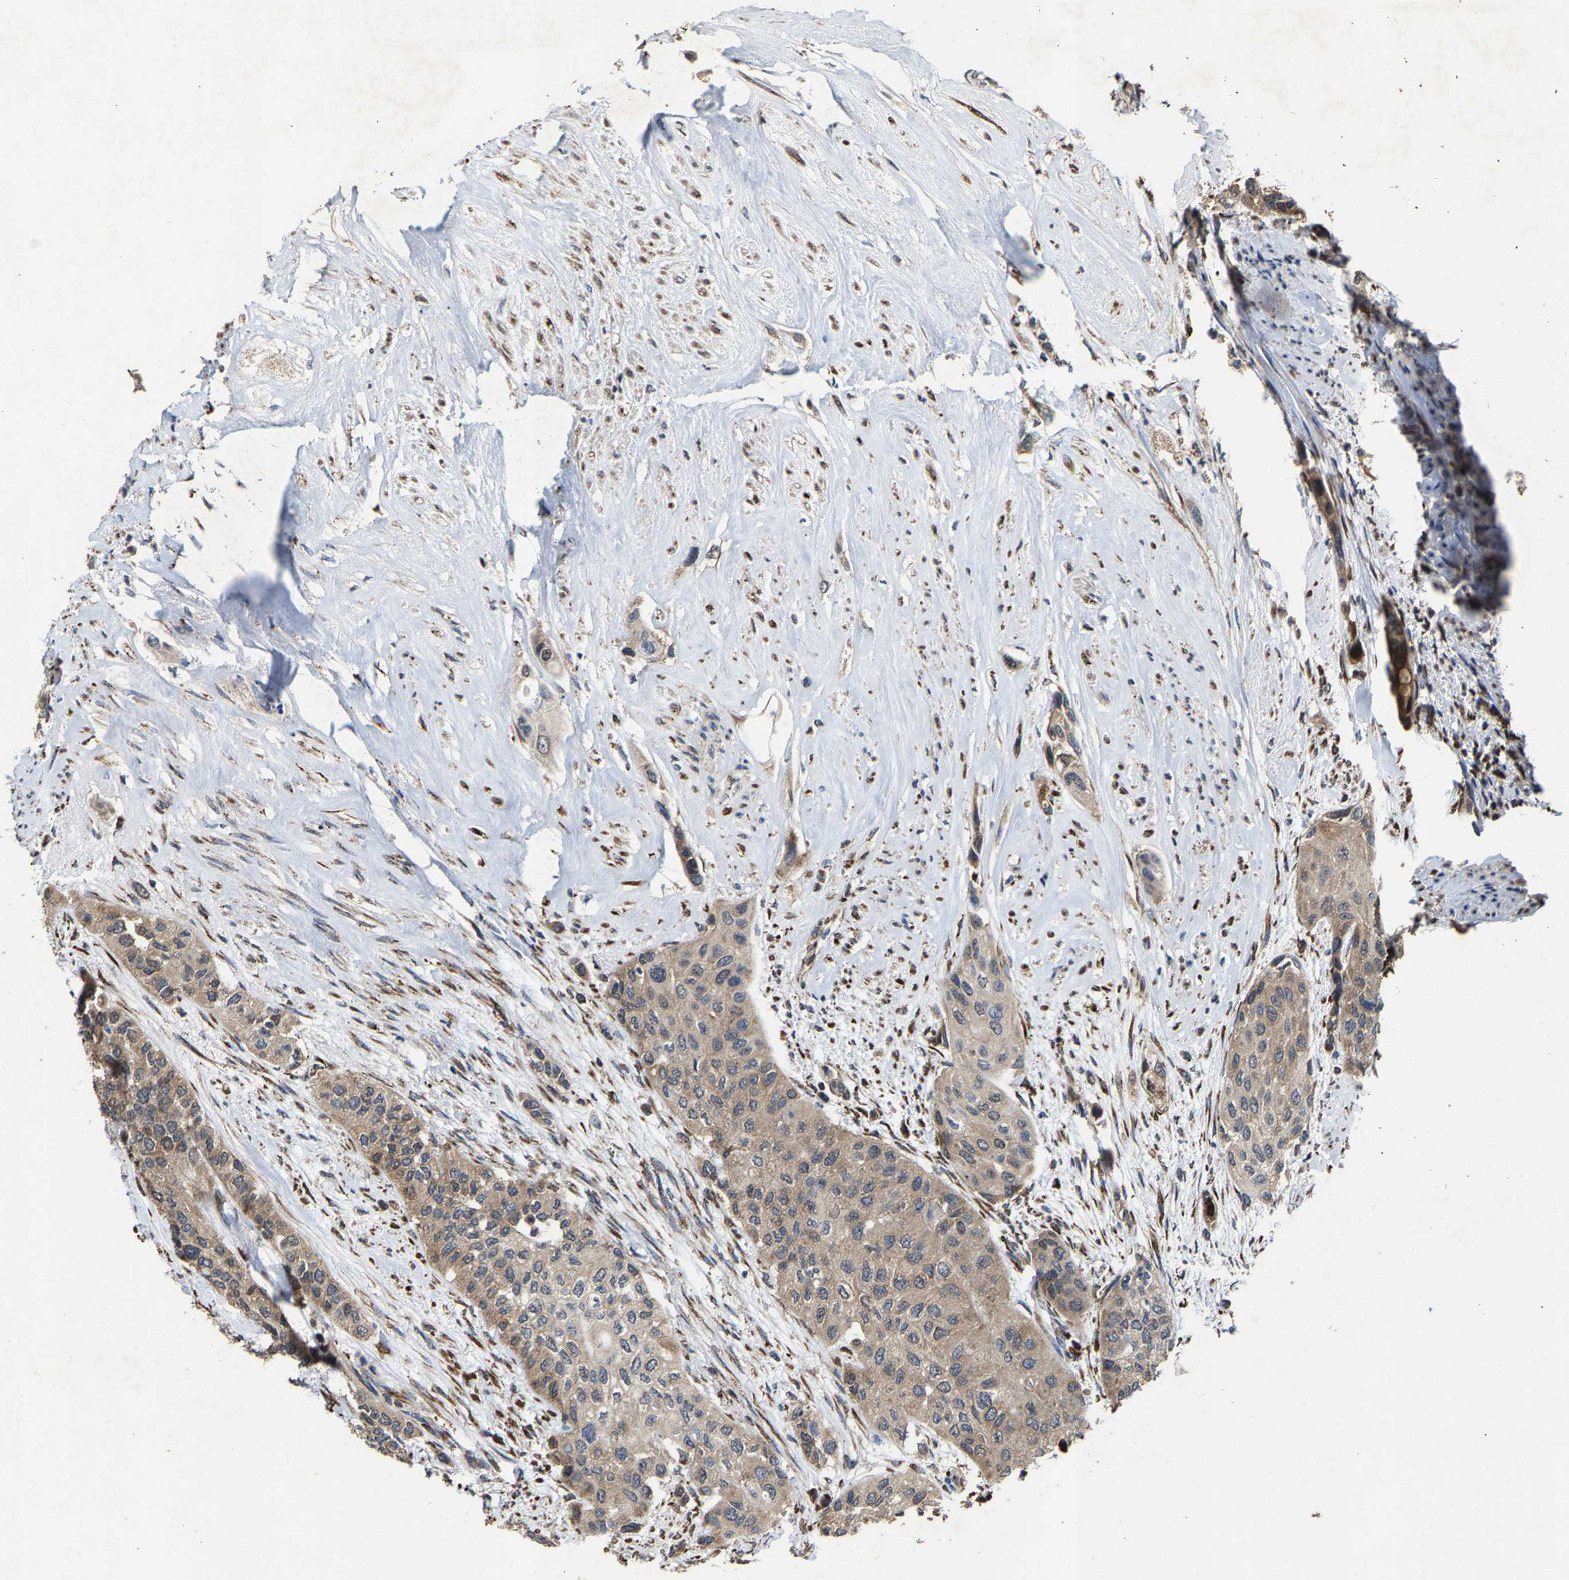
{"staining": {"intensity": "weak", "quantity": ">75%", "location": "cytoplasmic/membranous"}, "tissue": "urothelial cancer", "cell_type": "Tumor cells", "image_type": "cancer", "snomed": [{"axis": "morphology", "description": "Urothelial carcinoma, High grade"}, {"axis": "topography", "description": "Urinary bladder"}], "caption": "A brown stain labels weak cytoplasmic/membranous expression of a protein in human high-grade urothelial carcinoma tumor cells. (DAB (3,3'-diaminobenzidine) IHC with brightfield microscopy, high magnification).", "gene": "FGD3", "patient": {"sex": "female", "age": 56}}